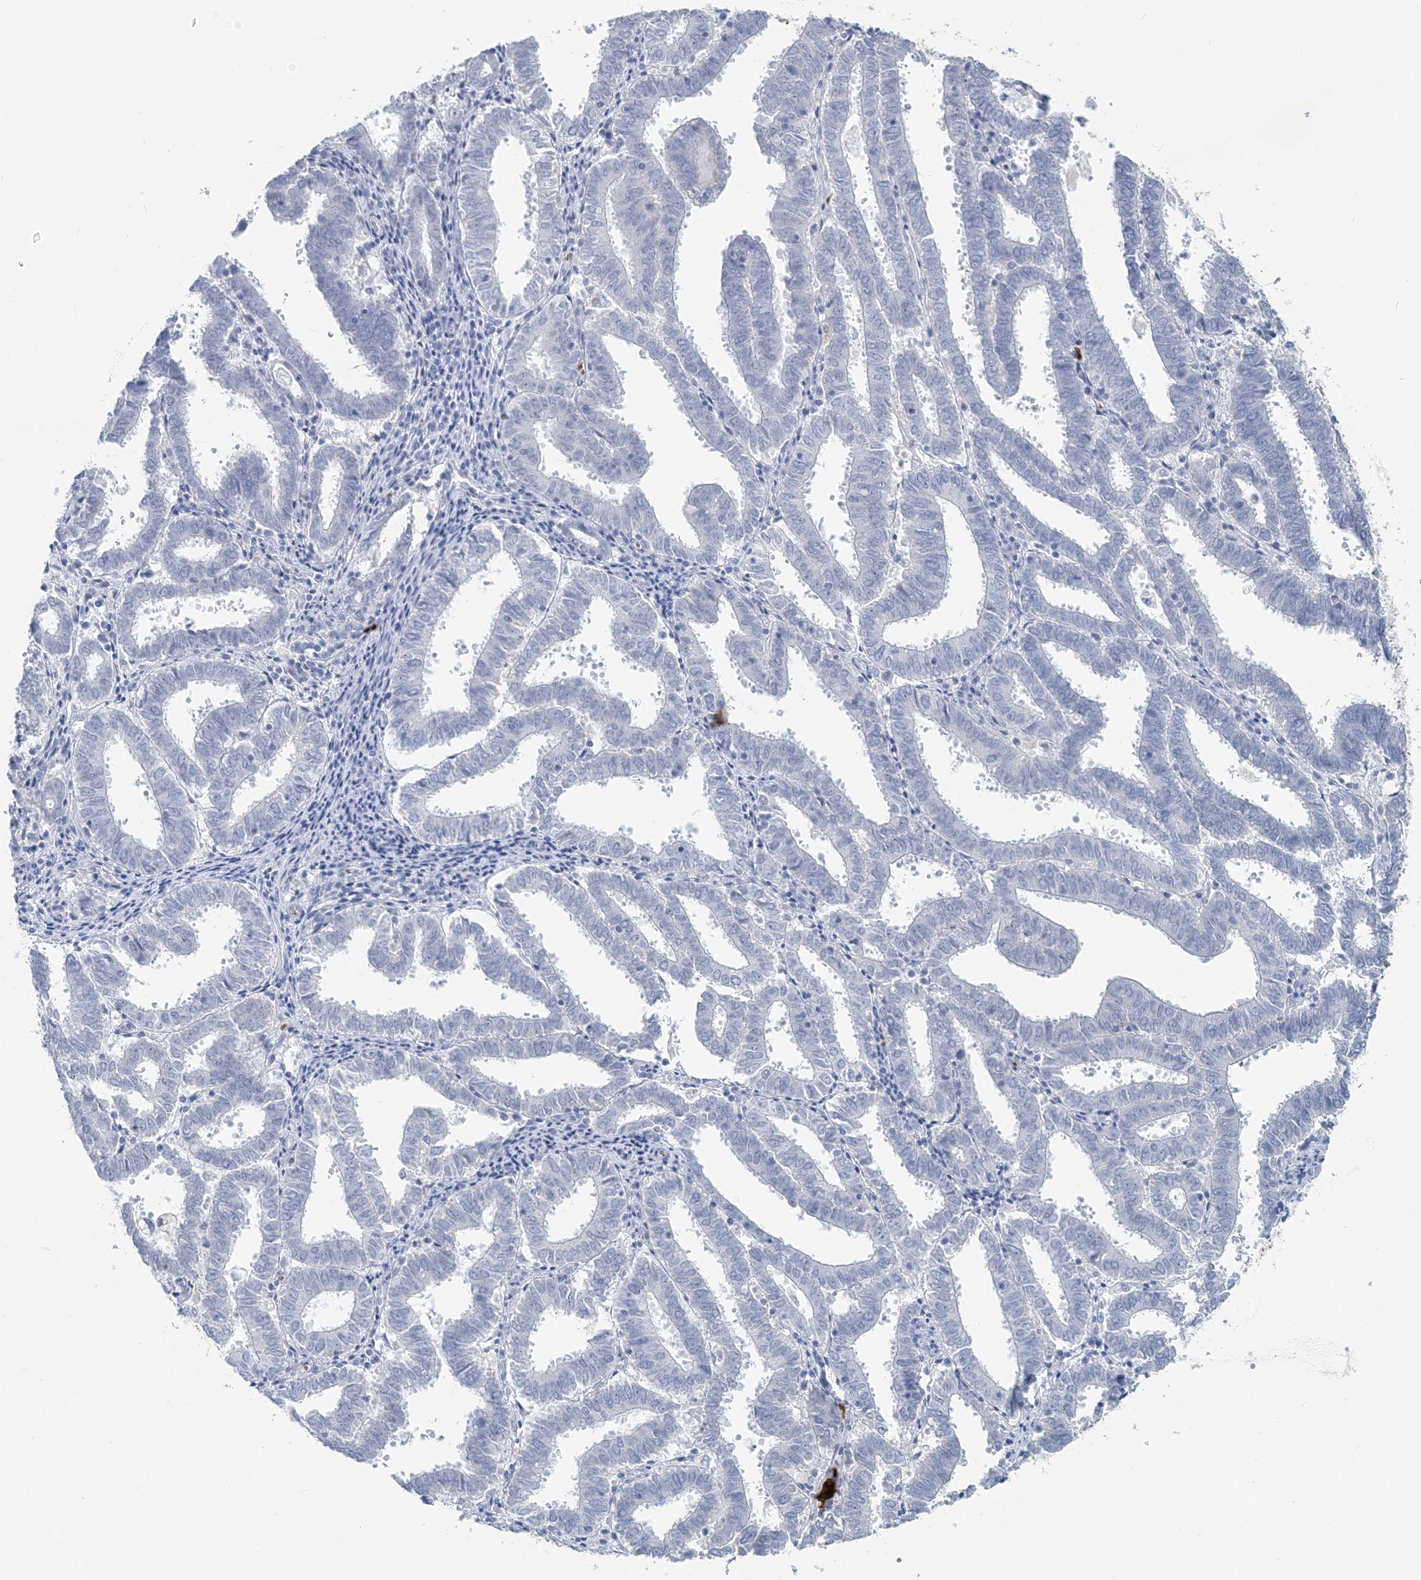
{"staining": {"intensity": "negative", "quantity": "none", "location": "none"}, "tissue": "endometrial cancer", "cell_type": "Tumor cells", "image_type": "cancer", "snomed": [{"axis": "morphology", "description": "Adenocarcinoma, NOS"}, {"axis": "topography", "description": "Uterus"}], "caption": "Human adenocarcinoma (endometrial) stained for a protein using immunohistochemistry (IHC) demonstrates no positivity in tumor cells.", "gene": "HBA2", "patient": {"sex": "female", "age": 83}}